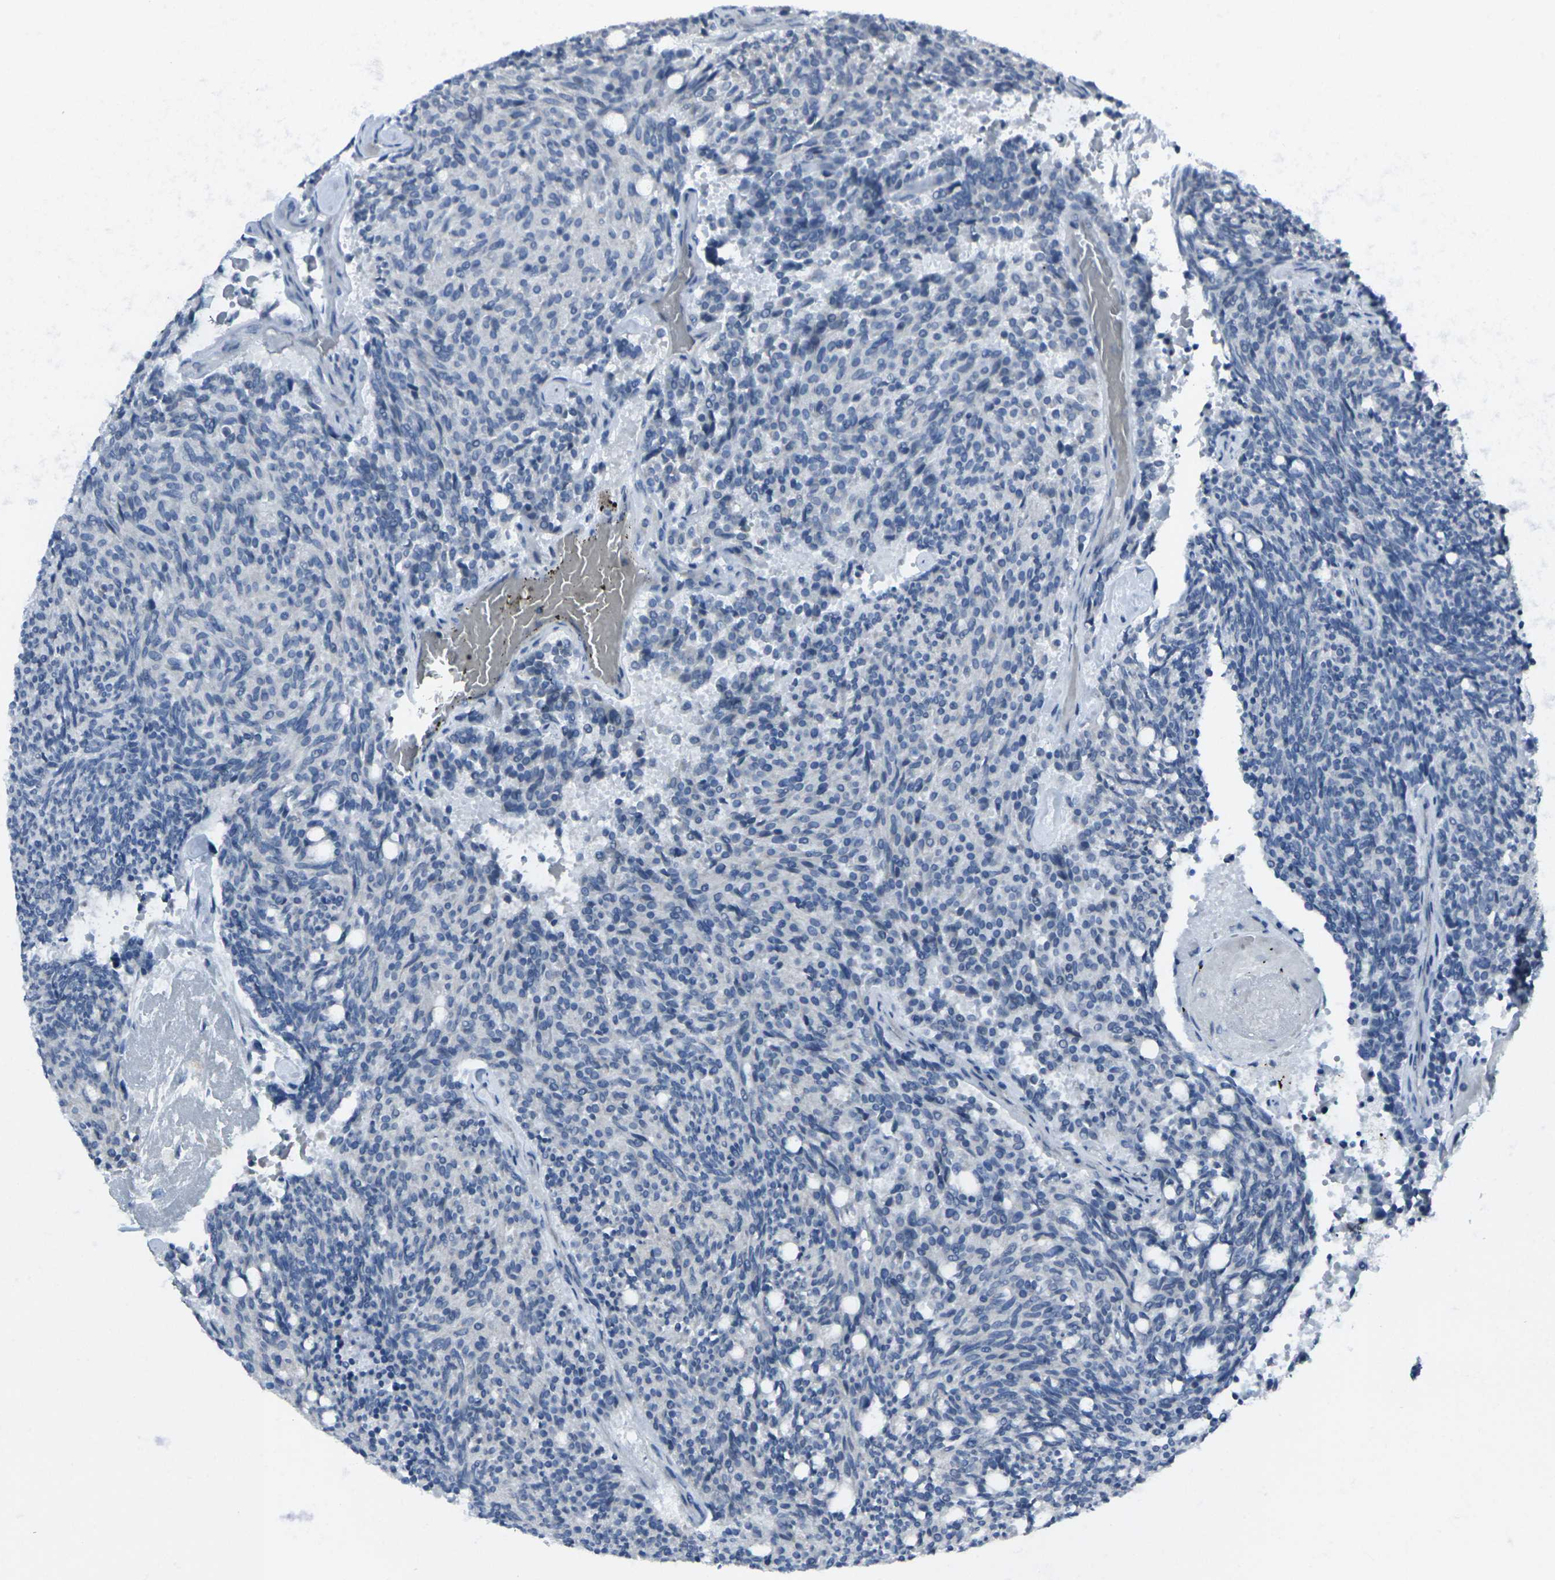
{"staining": {"intensity": "negative", "quantity": "none", "location": "none"}, "tissue": "carcinoid", "cell_type": "Tumor cells", "image_type": "cancer", "snomed": [{"axis": "morphology", "description": "Carcinoid, malignant, NOS"}, {"axis": "topography", "description": "Pancreas"}], "caption": "Carcinoid (malignant) was stained to show a protein in brown. There is no significant expression in tumor cells.", "gene": "CCR10", "patient": {"sex": "female", "age": 54}}